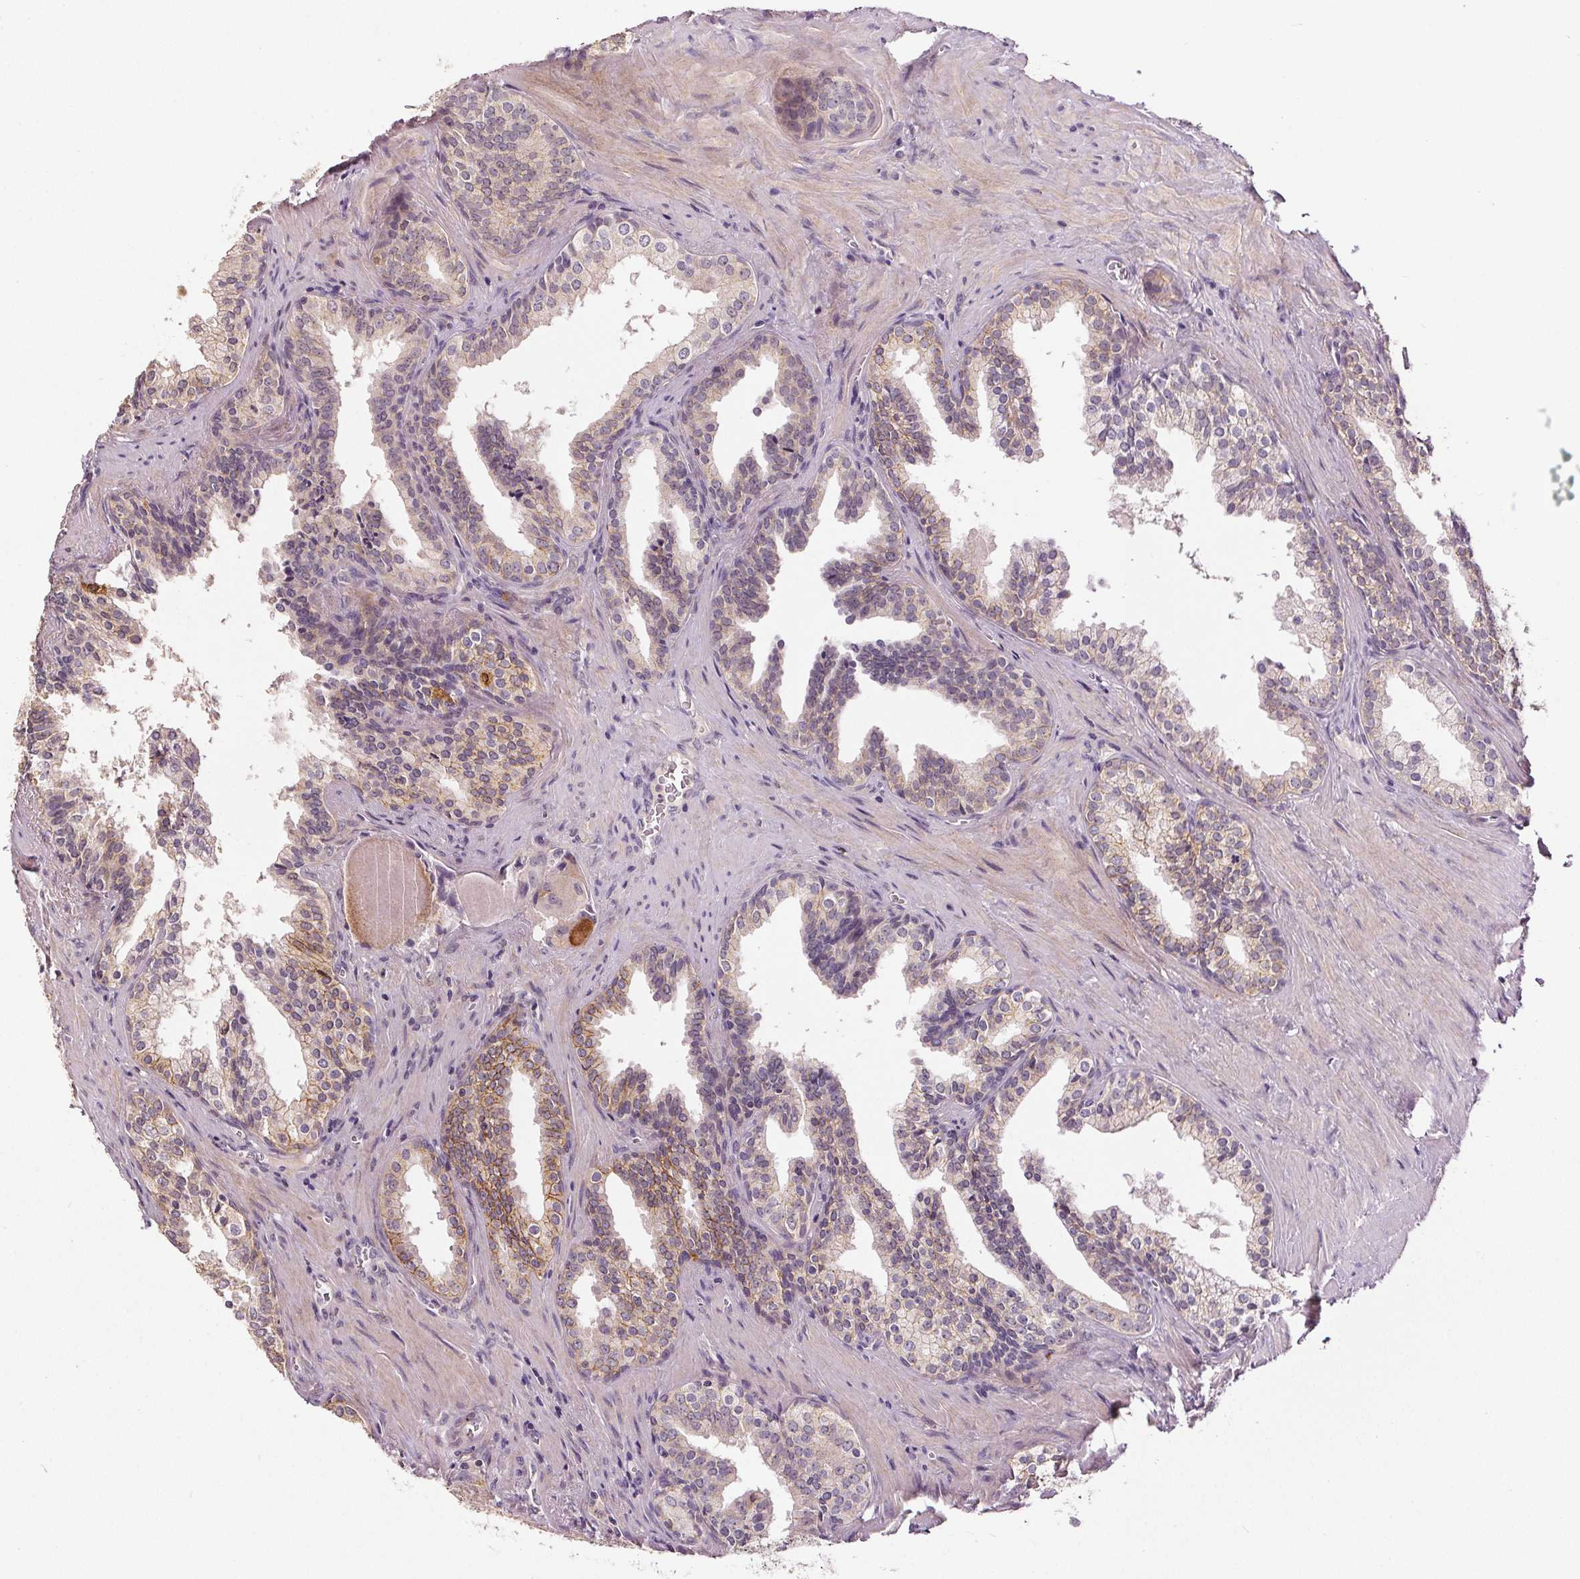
{"staining": {"intensity": "moderate", "quantity": "<25%", "location": "cytoplasmic/membranous"}, "tissue": "prostate cancer", "cell_type": "Tumor cells", "image_type": "cancer", "snomed": [{"axis": "morphology", "description": "Adenocarcinoma, High grade"}, {"axis": "topography", "description": "Prostate"}], "caption": "Approximately <25% of tumor cells in human prostate high-grade adenocarcinoma show moderate cytoplasmic/membranous protein positivity as visualized by brown immunohistochemical staining.", "gene": "EPHB3", "patient": {"sex": "male", "age": 68}}